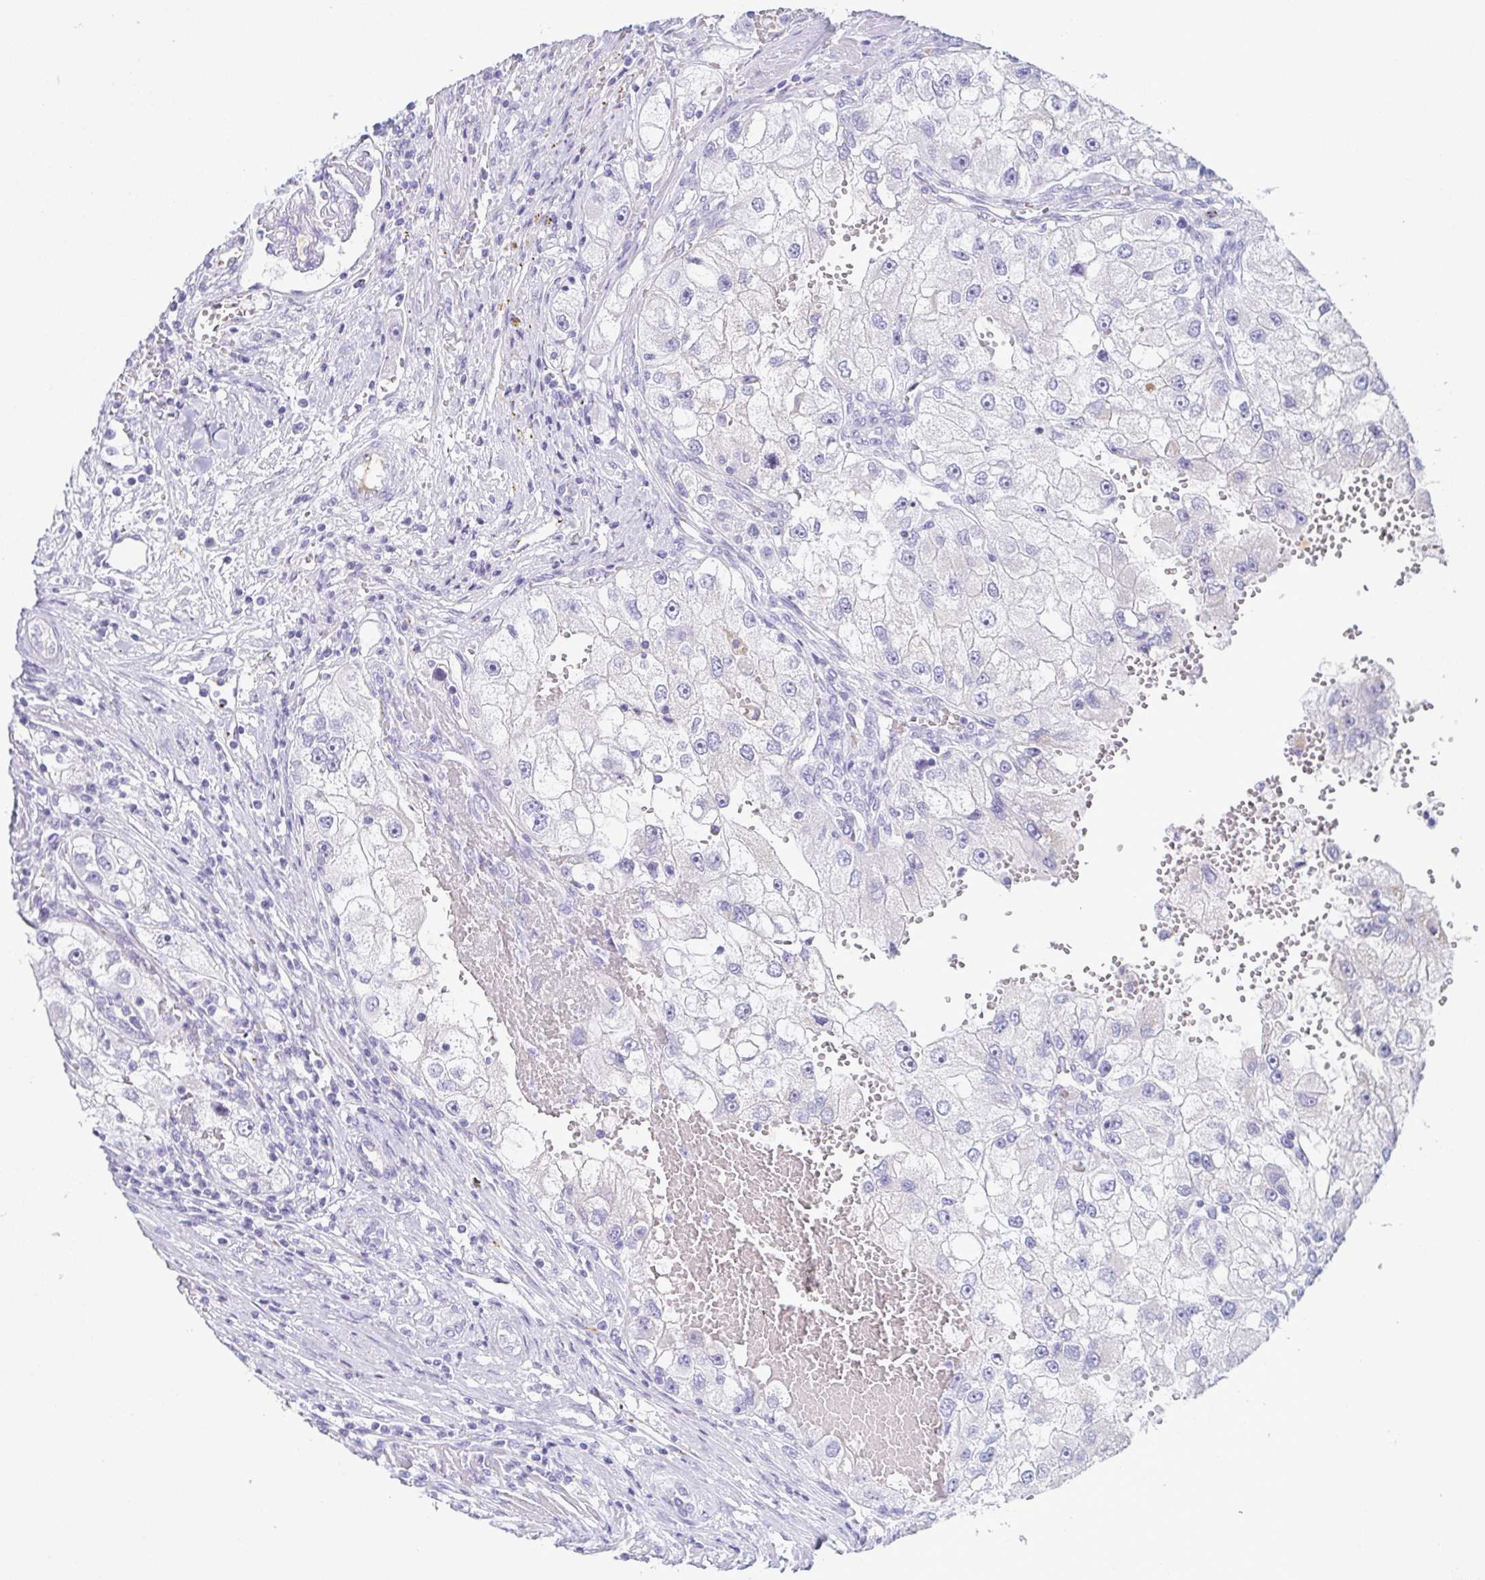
{"staining": {"intensity": "negative", "quantity": "none", "location": "none"}, "tissue": "renal cancer", "cell_type": "Tumor cells", "image_type": "cancer", "snomed": [{"axis": "morphology", "description": "Adenocarcinoma, NOS"}, {"axis": "topography", "description": "Kidney"}], "caption": "Renal cancer (adenocarcinoma) was stained to show a protein in brown. There is no significant staining in tumor cells. (Stains: DAB (3,3'-diaminobenzidine) immunohistochemistry with hematoxylin counter stain, Microscopy: brightfield microscopy at high magnification).", "gene": "LDLRAD1", "patient": {"sex": "male", "age": 63}}